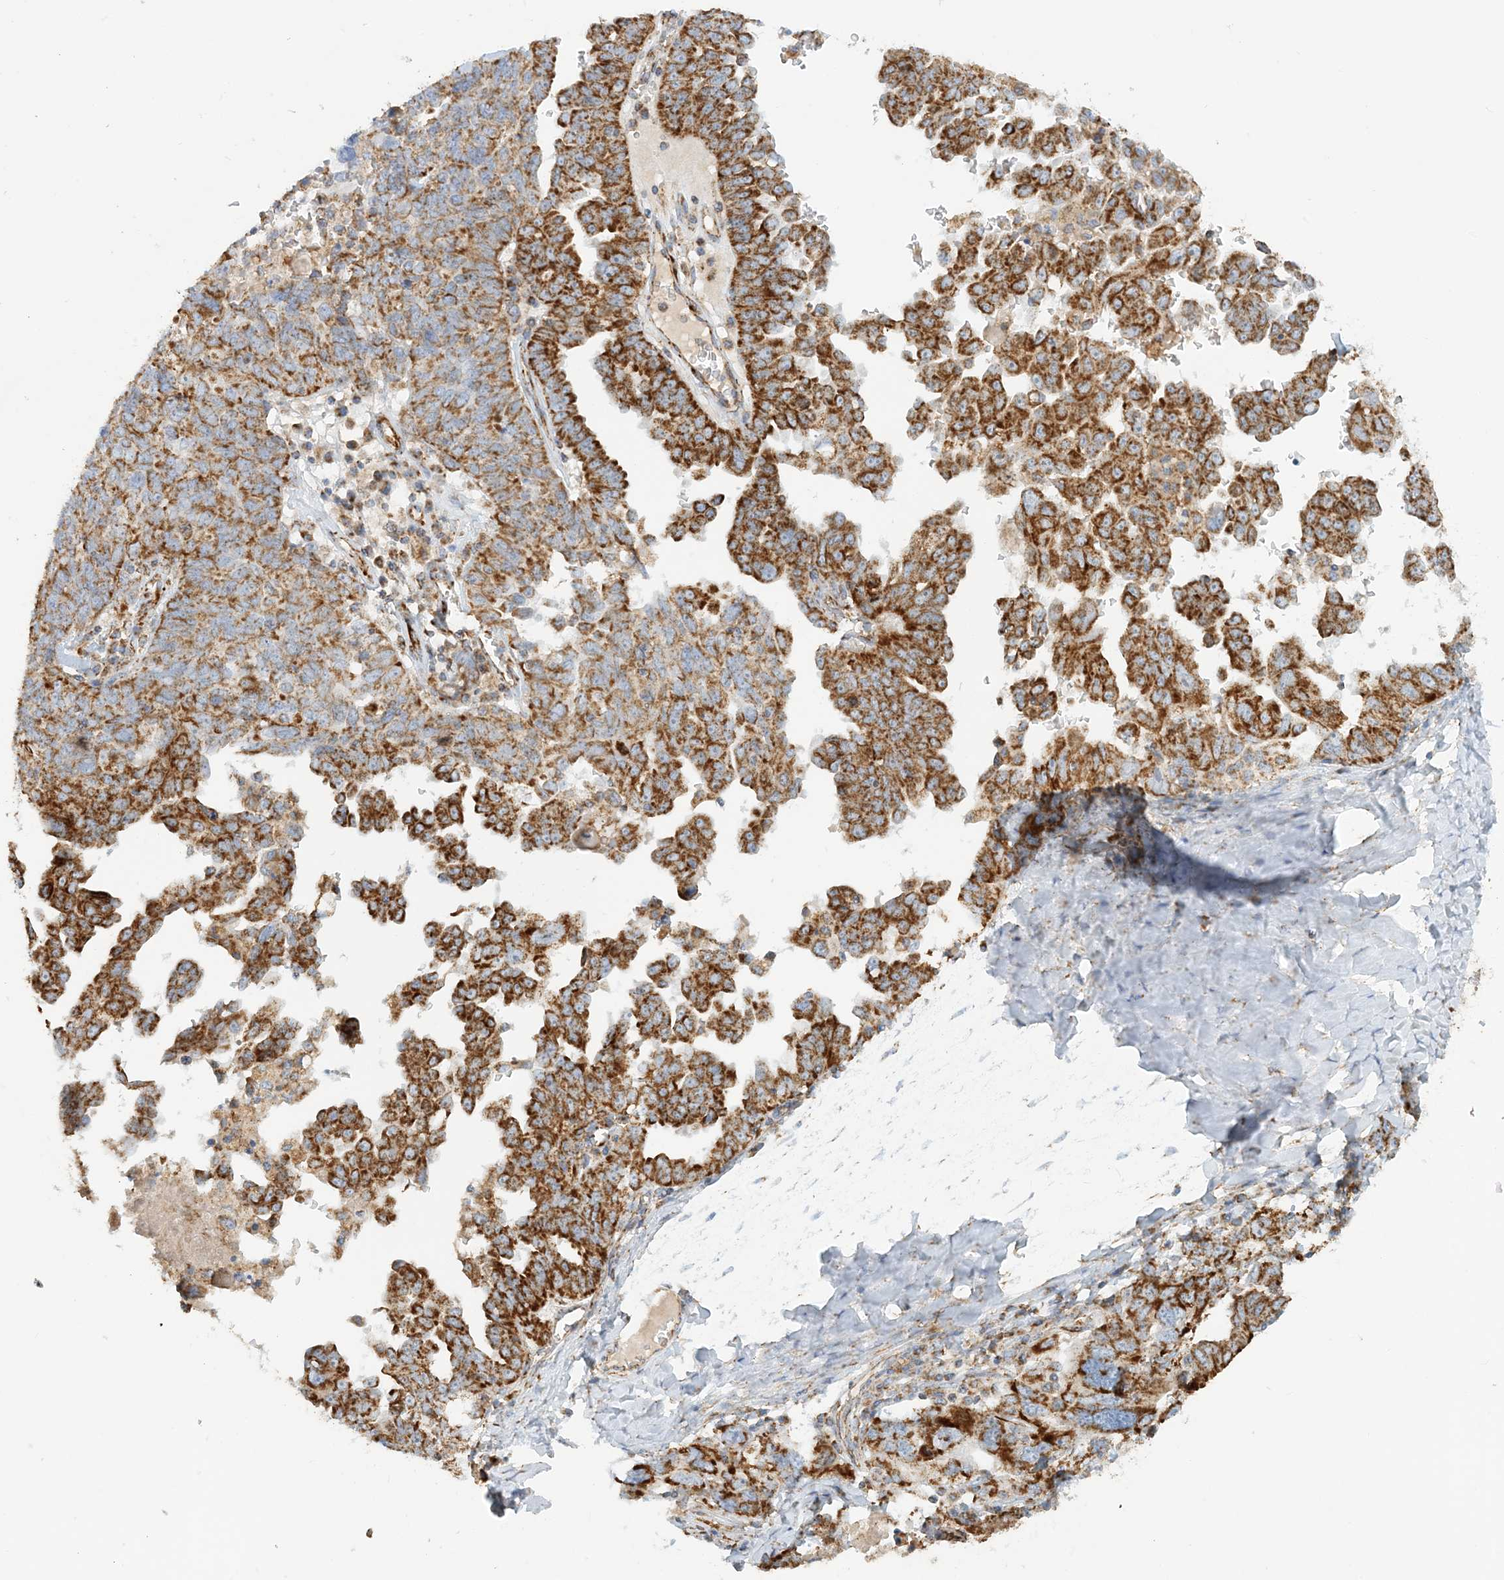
{"staining": {"intensity": "strong", "quantity": ">75%", "location": "cytoplasmic/membranous"}, "tissue": "ovarian cancer", "cell_type": "Tumor cells", "image_type": "cancer", "snomed": [{"axis": "morphology", "description": "Carcinoma, endometroid"}, {"axis": "topography", "description": "Ovary"}], "caption": "Immunohistochemistry histopathology image of neoplastic tissue: ovarian cancer stained using IHC displays high levels of strong protein expression localized specifically in the cytoplasmic/membranous of tumor cells, appearing as a cytoplasmic/membranous brown color.", "gene": "COA3", "patient": {"sex": "female", "age": 62}}